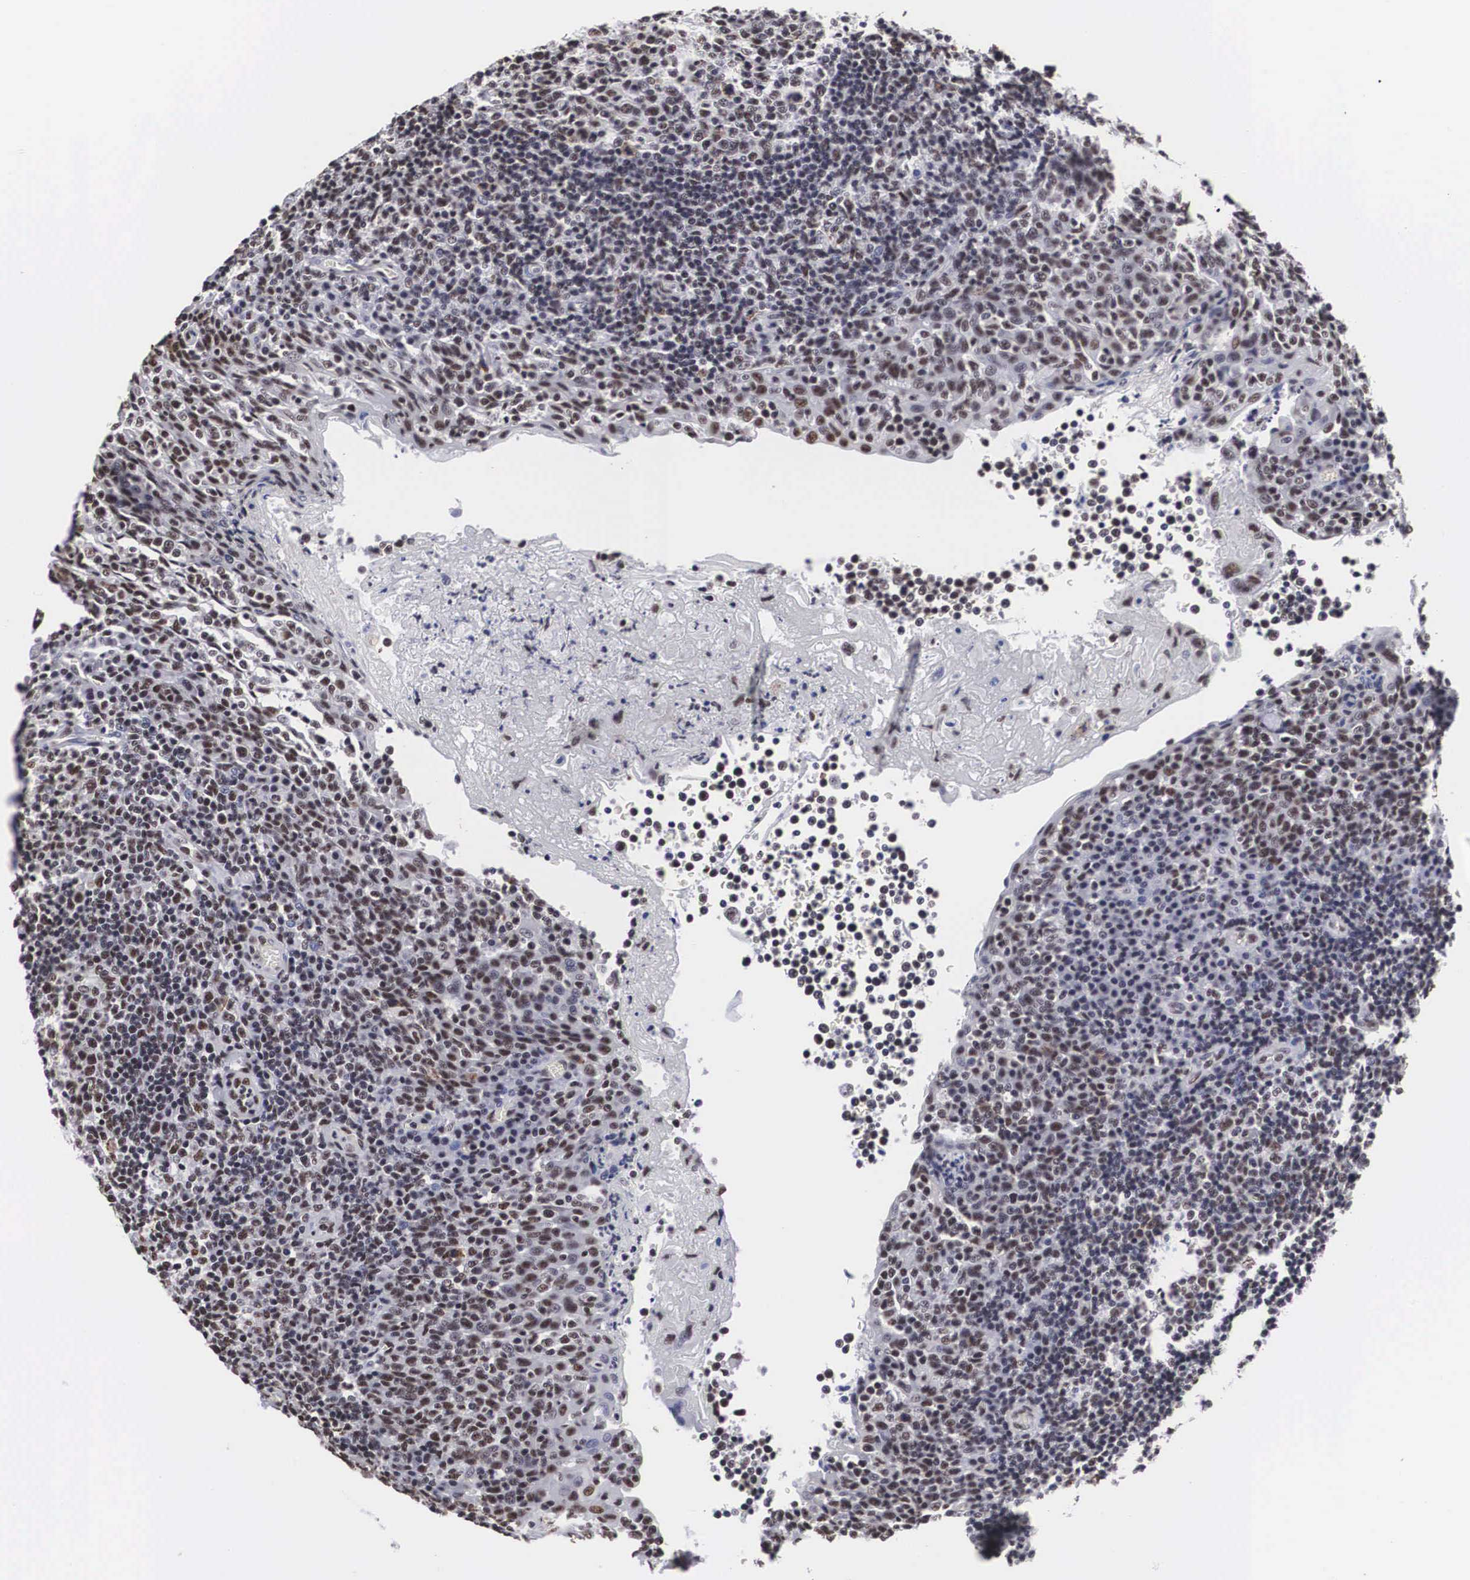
{"staining": {"intensity": "moderate", "quantity": "25%-75%", "location": "nuclear"}, "tissue": "tonsil", "cell_type": "Germinal center cells", "image_type": "normal", "snomed": [{"axis": "morphology", "description": "Normal tissue, NOS"}, {"axis": "topography", "description": "Tonsil"}], "caption": "Immunohistochemistry micrograph of normal tonsil: human tonsil stained using immunohistochemistry (IHC) exhibits medium levels of moderate protein expression localized specifically in the nuclear of germinal center cells, appearing as a nuclear brown color.", "gene": "ACIN1", "patient": {"sex": "female", "age": 3}}